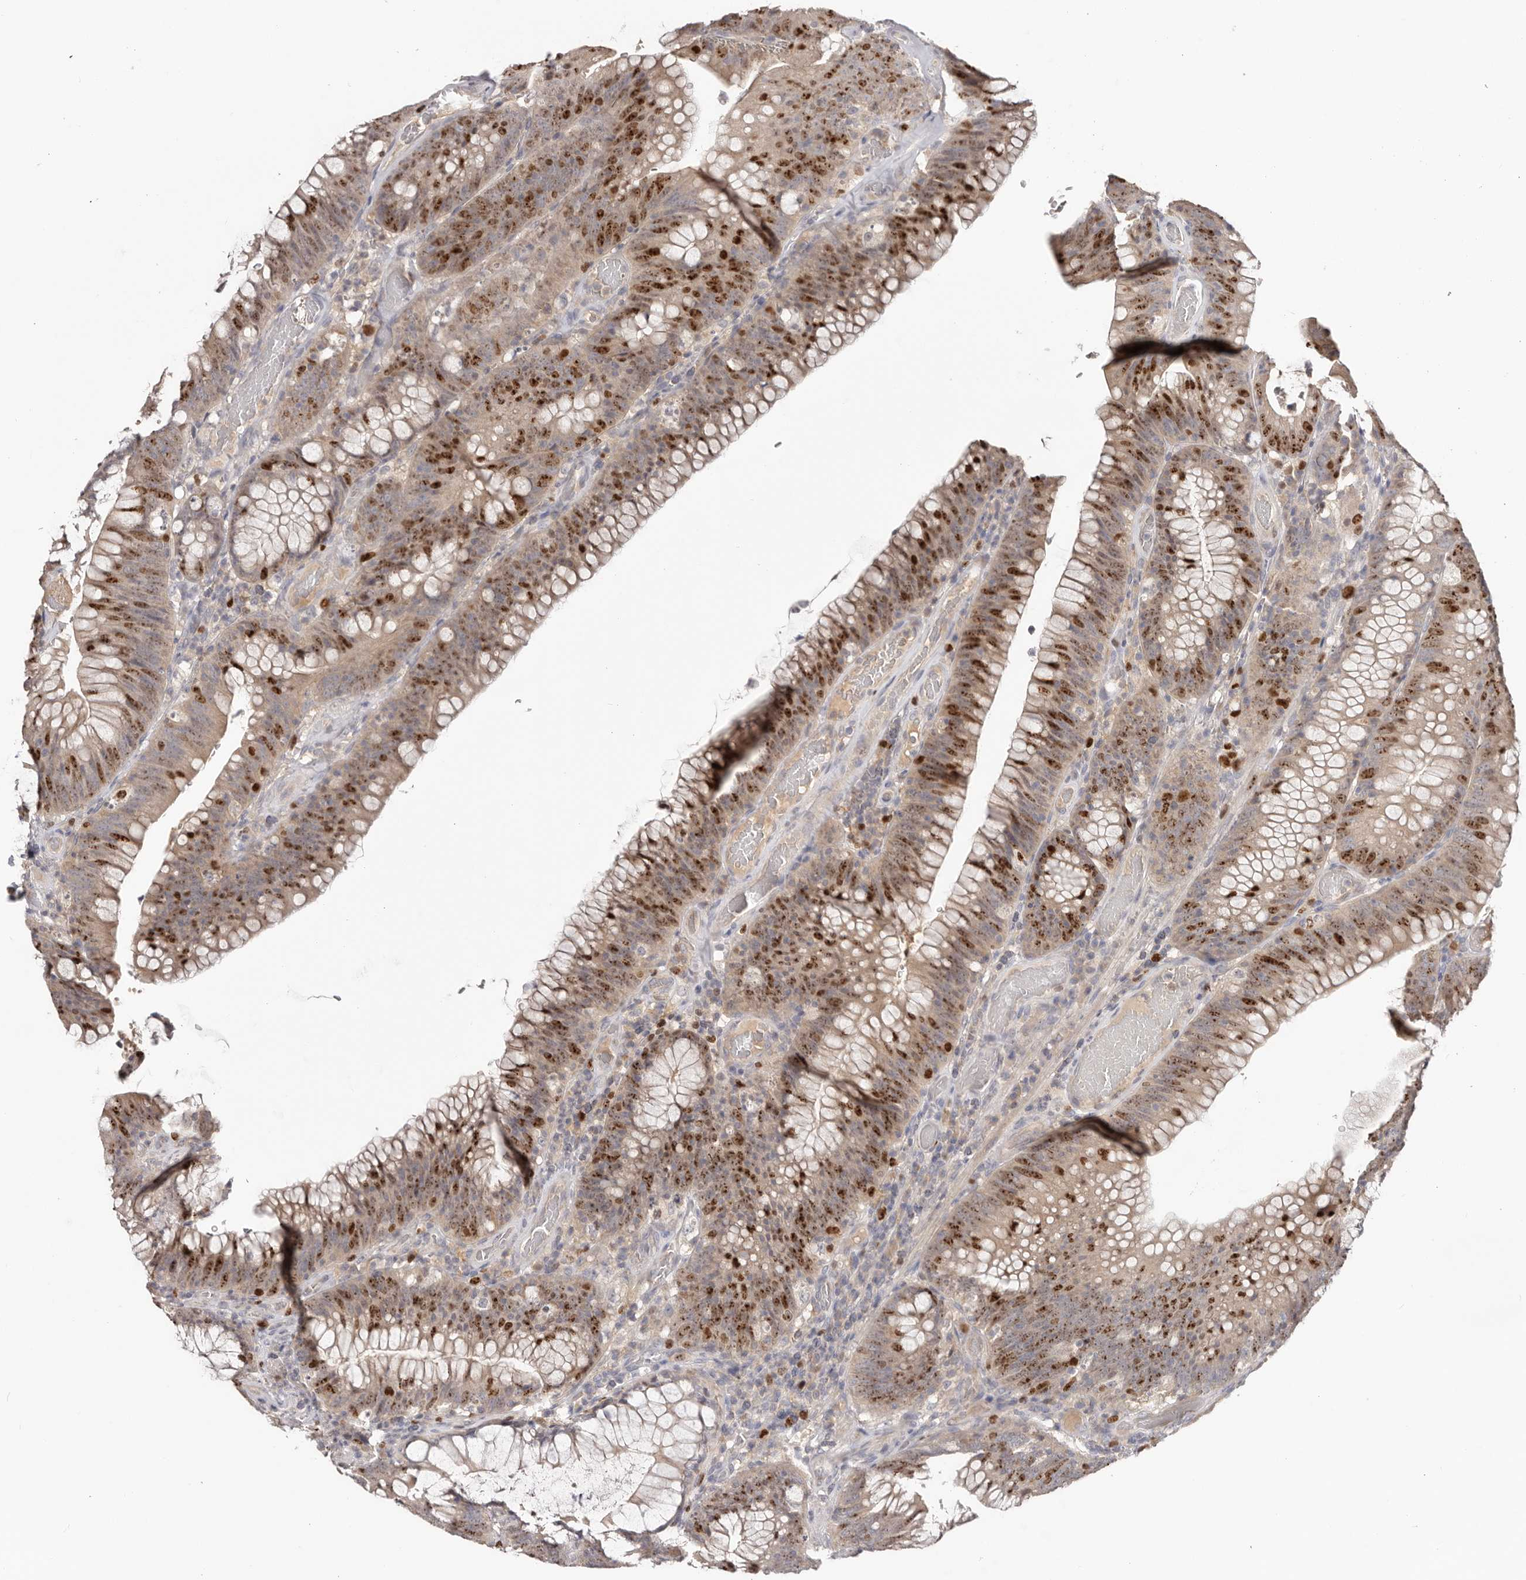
{"staining": {"intensity": "strong", "quantity": "25%-75%", "location": "nuclear"}, "tissue": "colorectal cancer", "cell_type": "Tumor cells", "image_type": "cancer", "snomed": [{"axis": "morphology", "description": "Normal tissue, NOS"}, {"axis": "topography", "description": "Colon"}], "caption": "Colorectal cancer stained with a protein marker shows strong staining in tumor cells.", "gene": "CCDC190", "patient": {"sex": "female", "age": 82}}